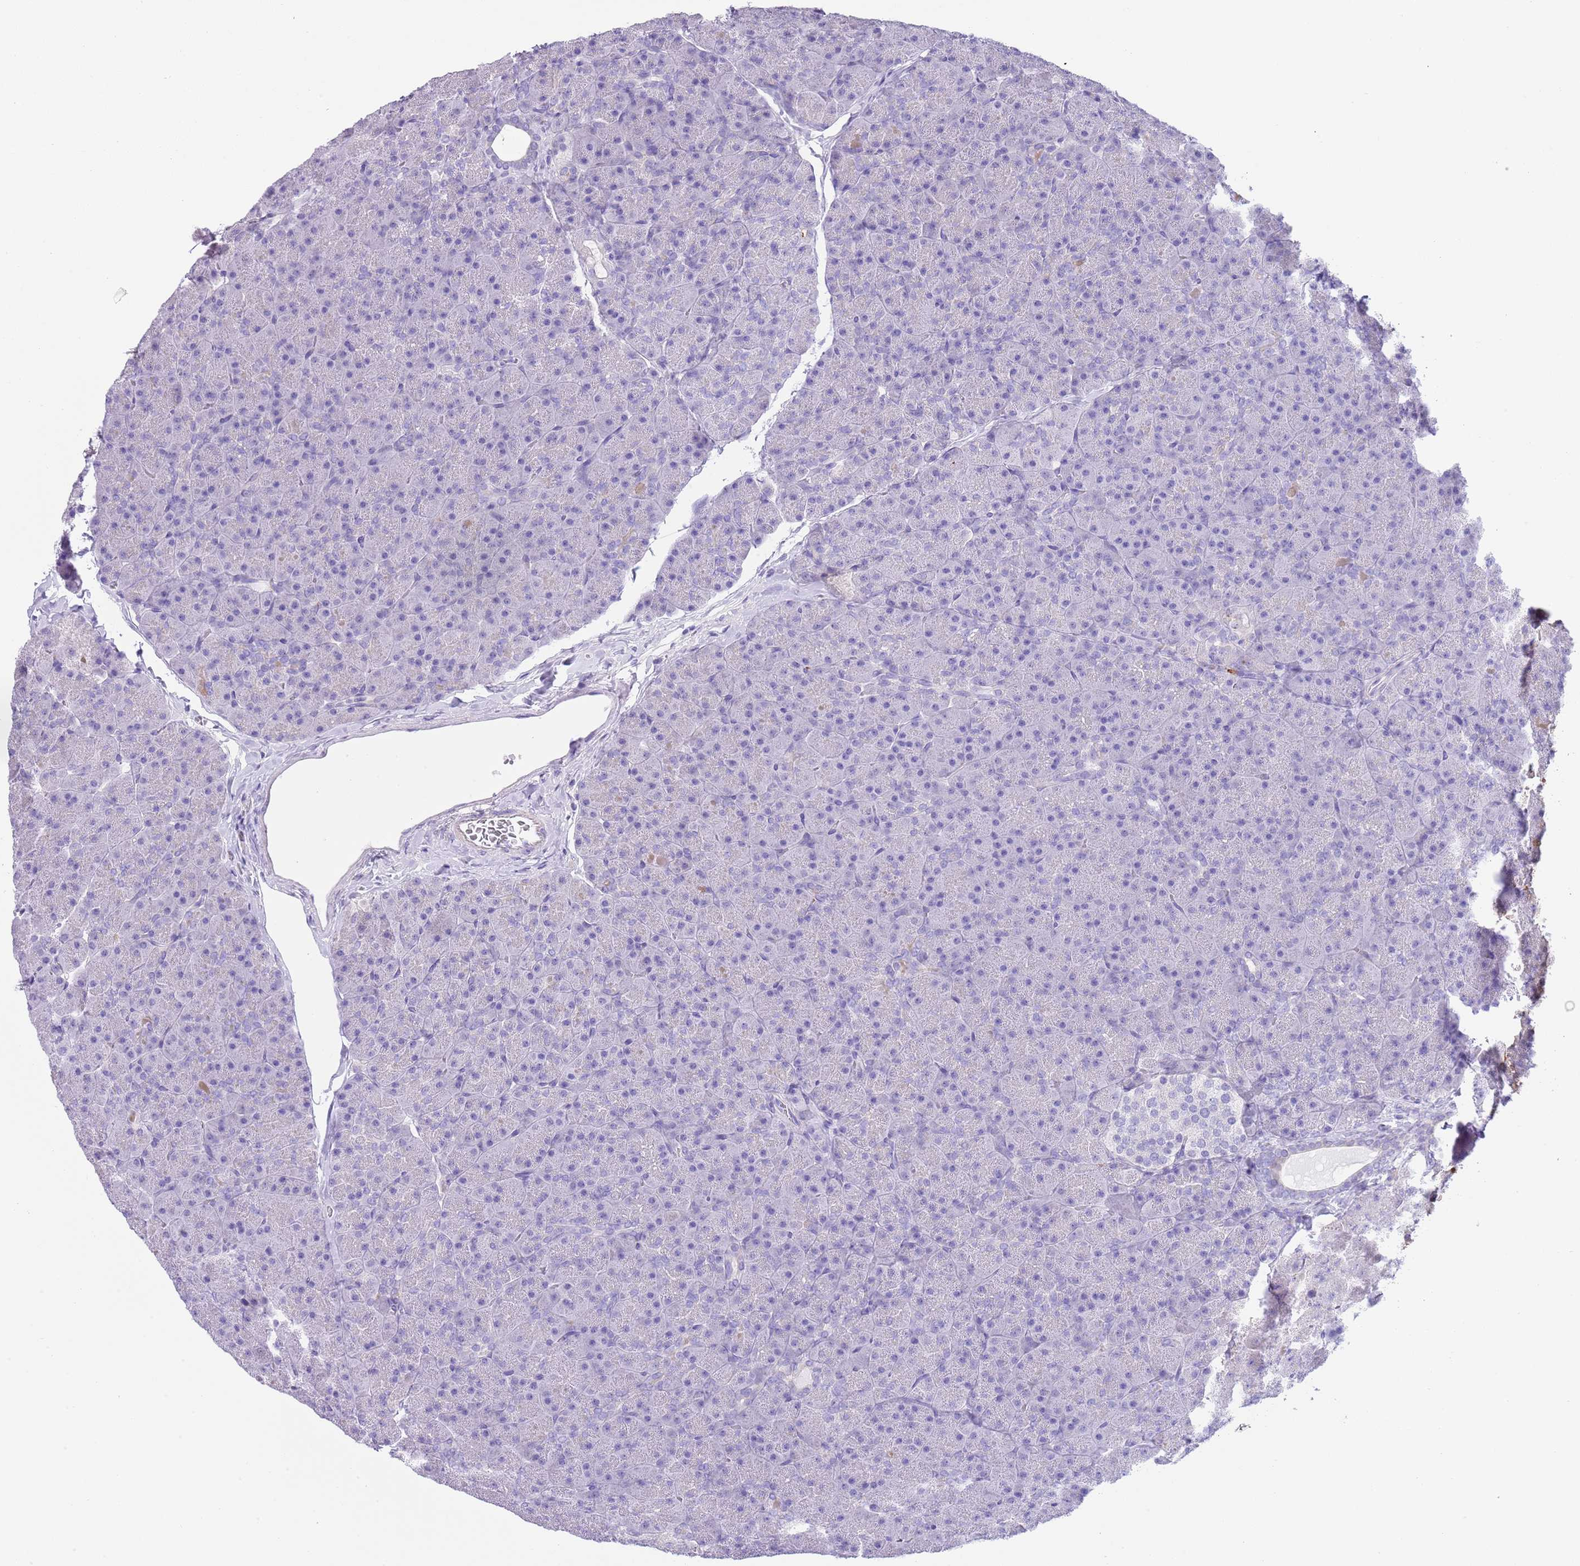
{"staining": {"intensity": "negative", "quantity": "none", "location": "none"}, "tissue": "pancreas", "cell_type": "Exocrine glandular cells", "image_type": "normal", "snomed": [{"axis": "morphology", "description": "Normal tissue, NOS"}, {"axis": "topography", "description": "Pancreas"}], "caption": "IHC histopathology image of normal pancreas: human pancreas stained with DAB shows no significant protein expression in exocrine glandular cells.", "gene": "ABHD17C", "patient": {"sex": "male", "age": 36}}